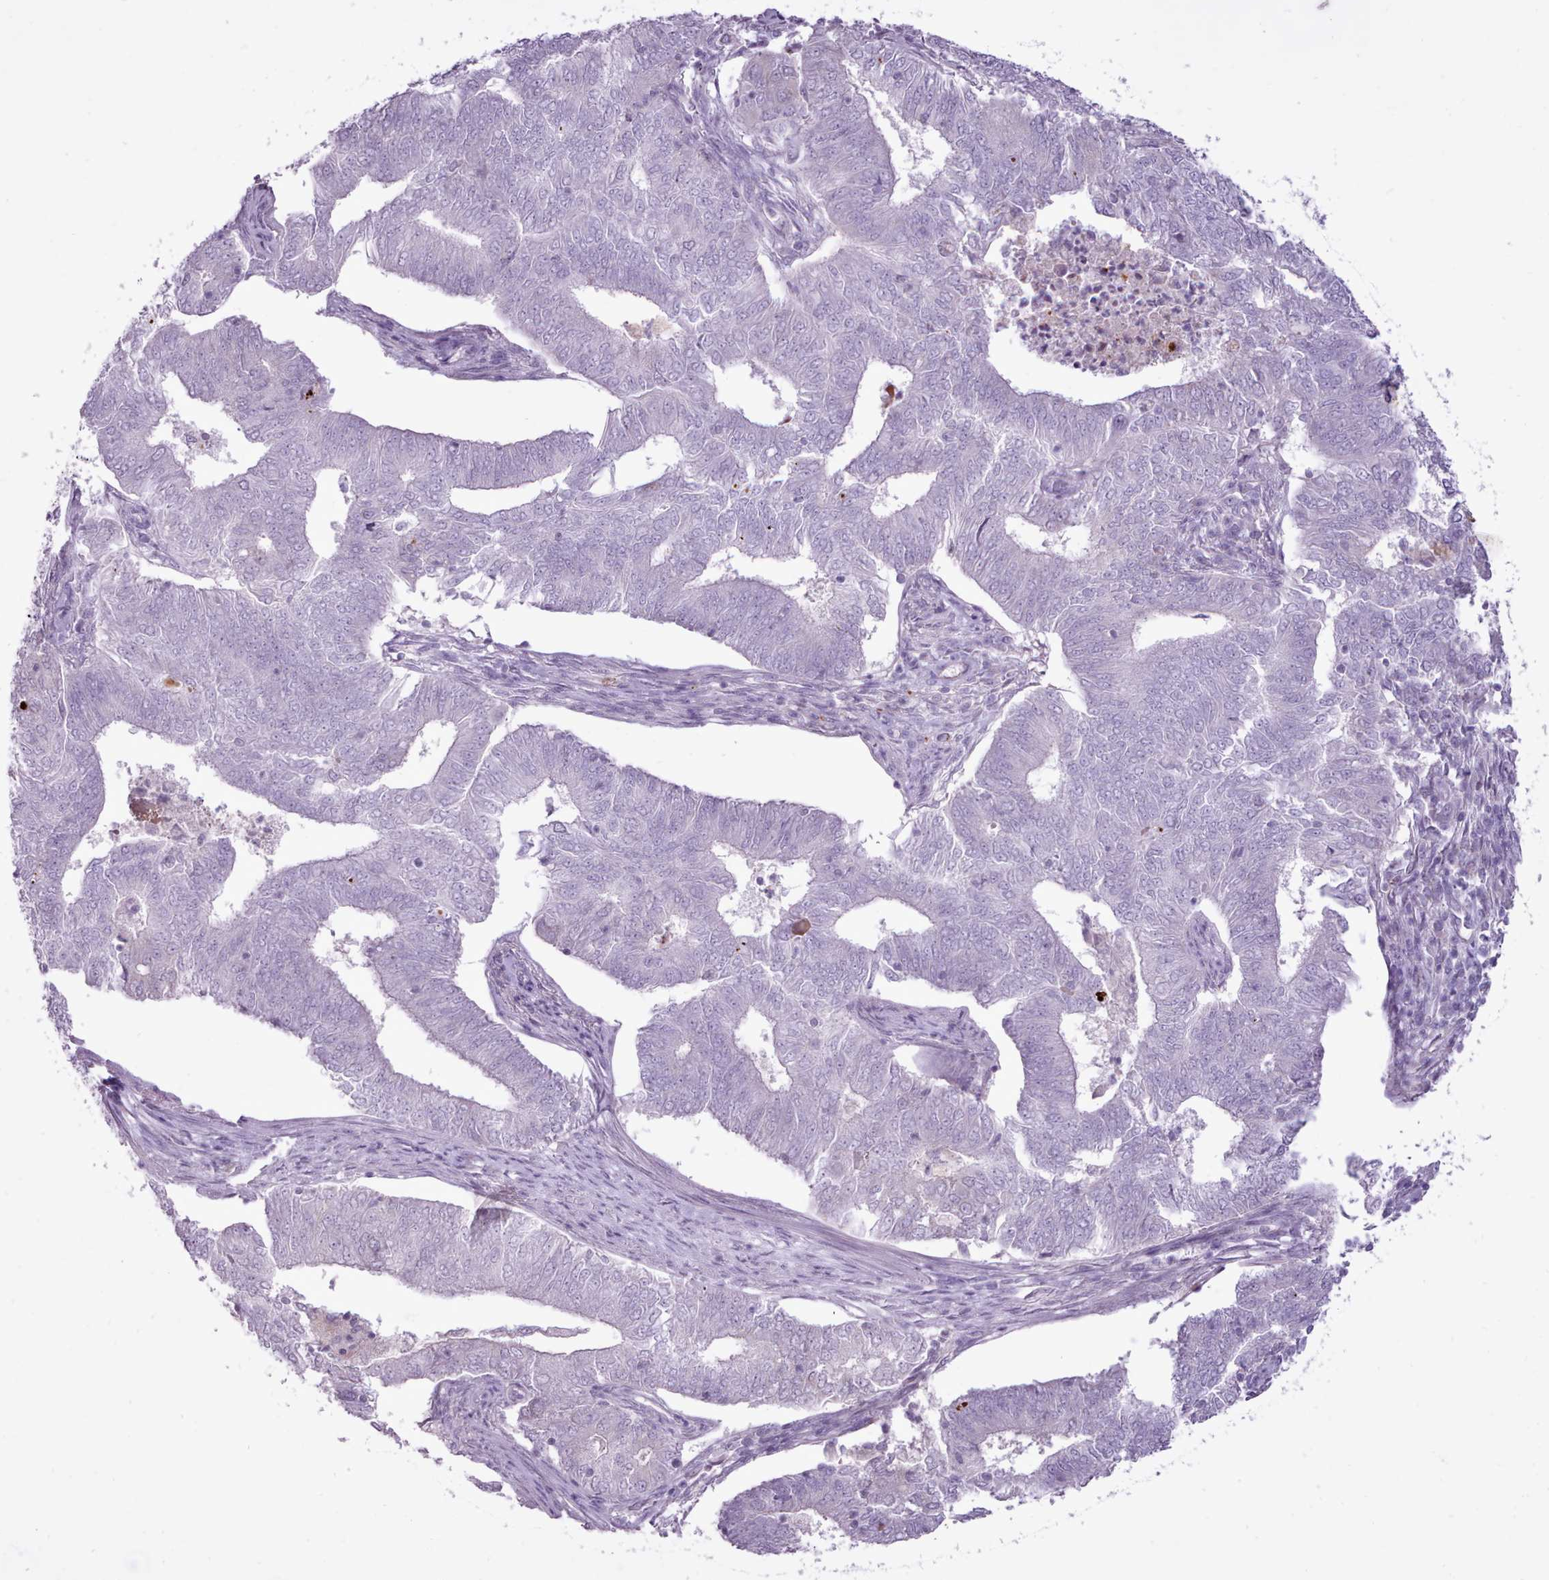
{"staining": {"intensity": "negative", "quantity": "none", "location": "none"}, "tissue": "endometrial cancer", "cell_type": "Tumor cells", "image_type": "cancer", "snomed": [{"axis": "morphology", "description": "Adenocarcinoma, NOS"}, {"axis": "topography", "description": "Endometrium"}], "caption": "A high-resolution micrograph shows immunohistochemistry (IHC) staining of endometrial cancer, which demonstrates no significant expression in tumor cells. The staining is performed using DAB brown chromogen with nuclei counter-stained in using hematoxylin.", "gene": "ATRAID", "patient": {"sex": "female", "age": 62}}